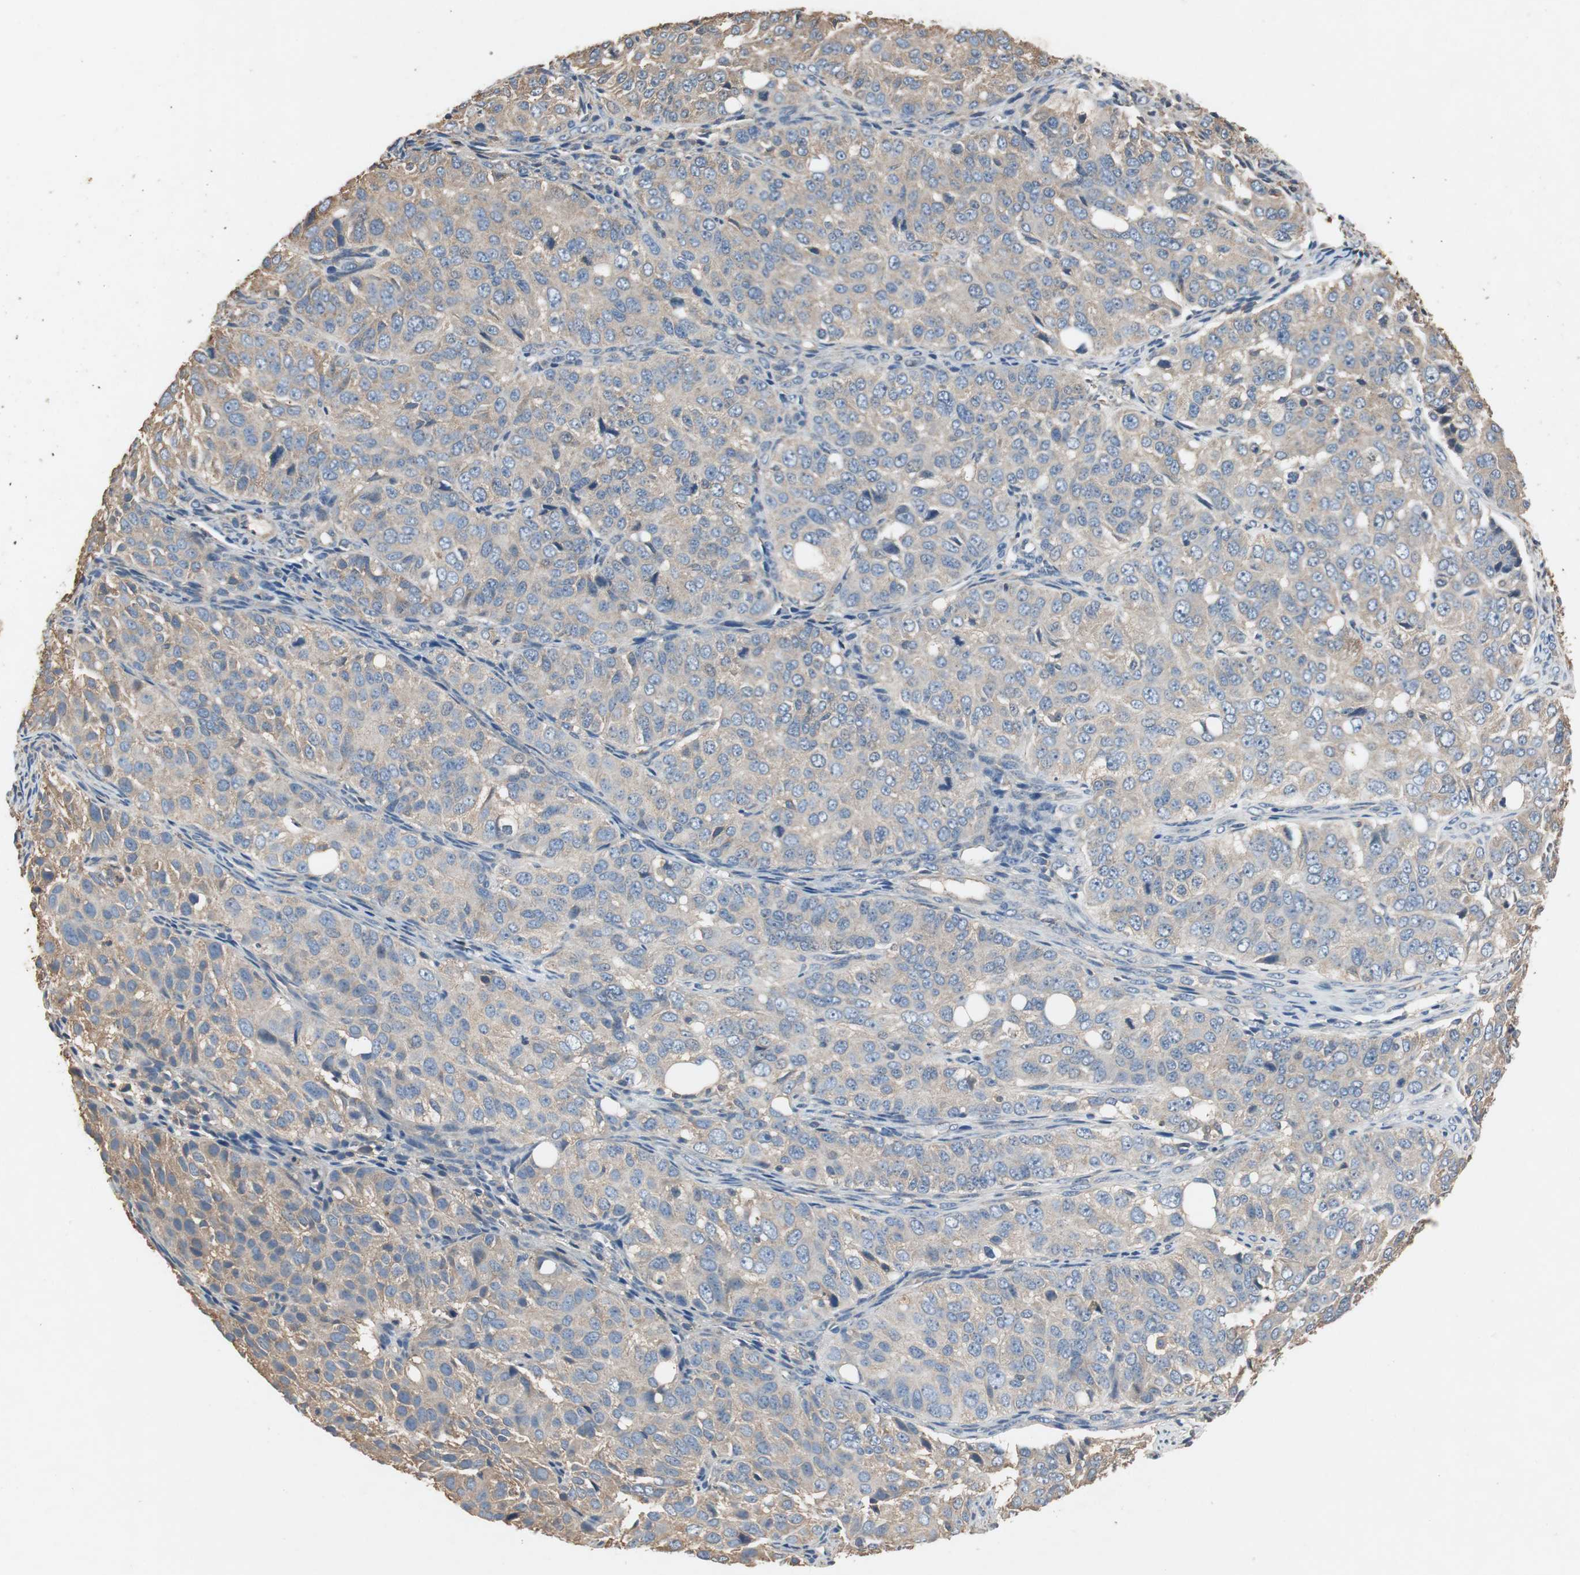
{"staining": {"intensity": "weak", "quantity": "25%-75%", "location": "cytoplasmic/membranous"}, "tissue": "ovarian cancer", "cell_type": "Tumor cells", "image_type": "cancer", "snomed": [{"axis": "morphology", "description": "Carcinoma, endometroid"}, {"axis": "topography", "description": "Ovary"}], "caption": "About 25%-75% of tumor cells in ovarian cancer (endometroid carcinoma) demonstrate weak cytoplasmic/membranous protein positivity as visualized by brown immunohistochemical staining.", "gene": "TNFRSF14", "patient": {"sex": "female", "age": 51}}